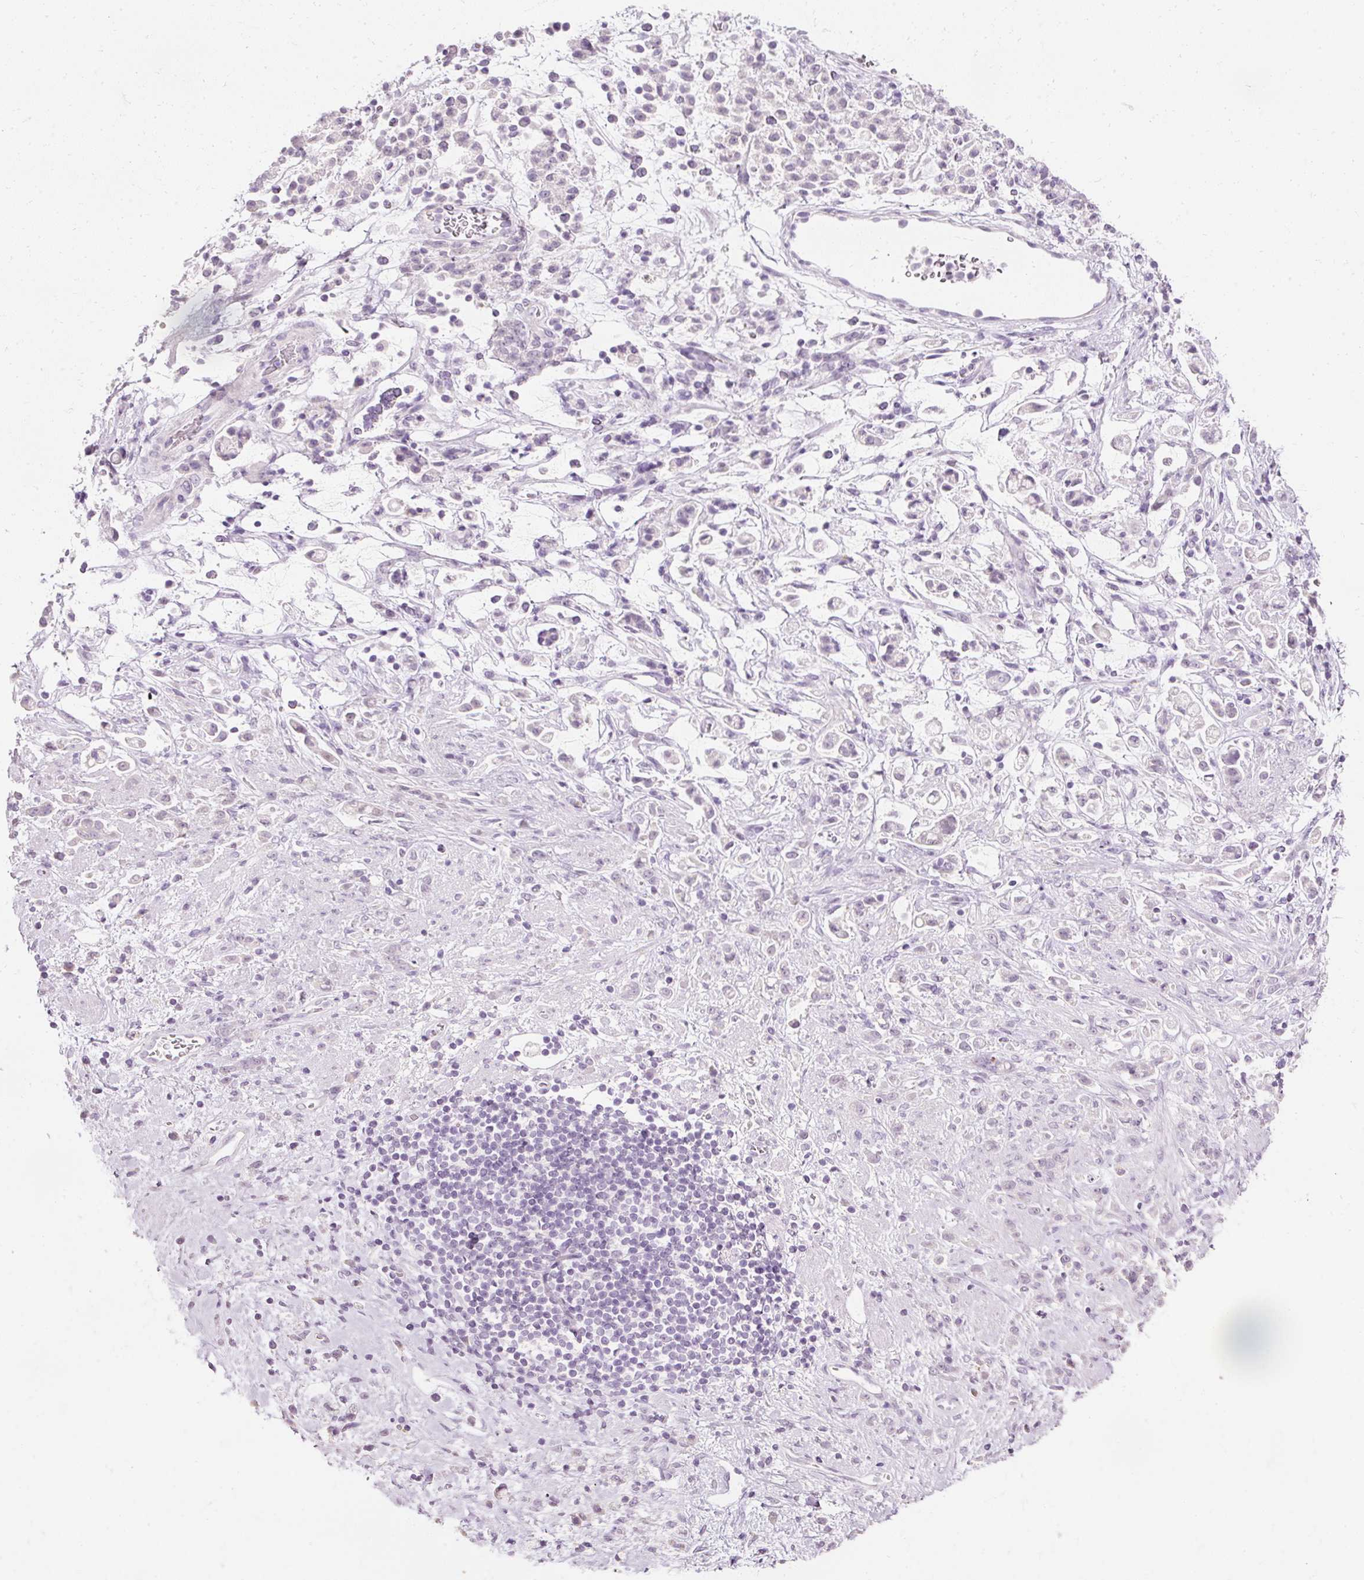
{"staining": {"intensity": "negative", "quantity": "none", "location": "none"}, "tissue": "stomach cancer", "cell_type": "Tumor cells", "image_type": "cancer", "snomed": [{"axis": "morphology", "description": "Adenocarcinoma, NOS"}, {"axis": "topography", "description": "Stomach"}], "caption": "Stomach adenocarcinoma stained for a protein using immunohistochemistry (IHC) reveals no staining tumor cells.", "gene": "ELAVL3", "patient": {"sex": "female", "age": 60}}